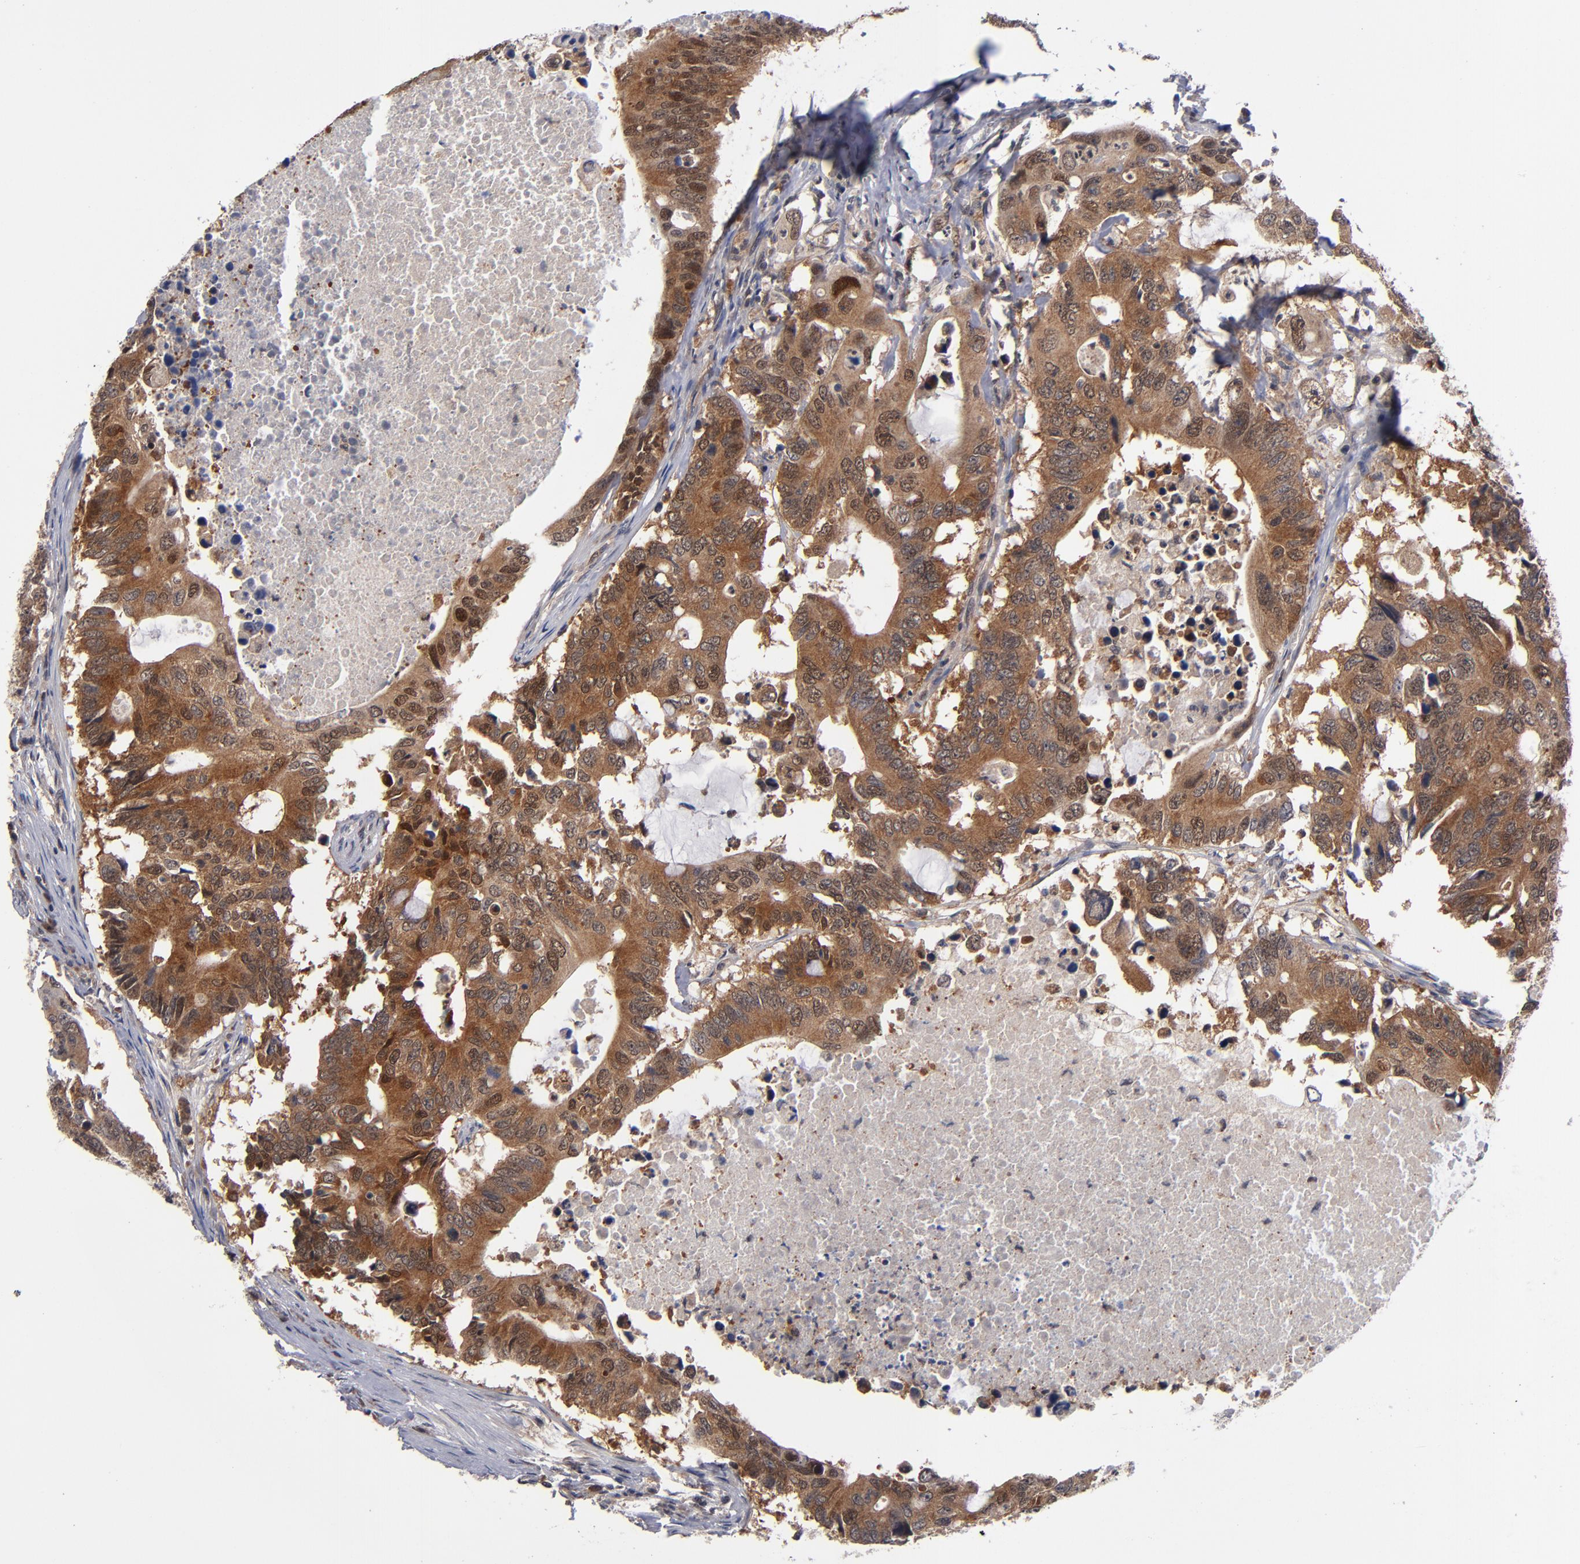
{"staining": {"intensity": "strong", "quantity": ">75%", "location": "cytoplasmic/membranous"}, "tissue": "colorectal cancer", "cell_type": "Tumor cells", "image_type": "cancer", "snomed": [{"axis": "morphology", "description": "Adenocarcinoma, NOS"}, {"axis": "topography", "description": "Colon"}], "caption": "This photomicrograph displays IHC staining of human adenocarcinoma (colorectal), with high strong cytoplasmic/membranous expression in approximately >75% of tumor cells.", "gene": "ALG13", "patient": {"sex": "male", "age": 71}}